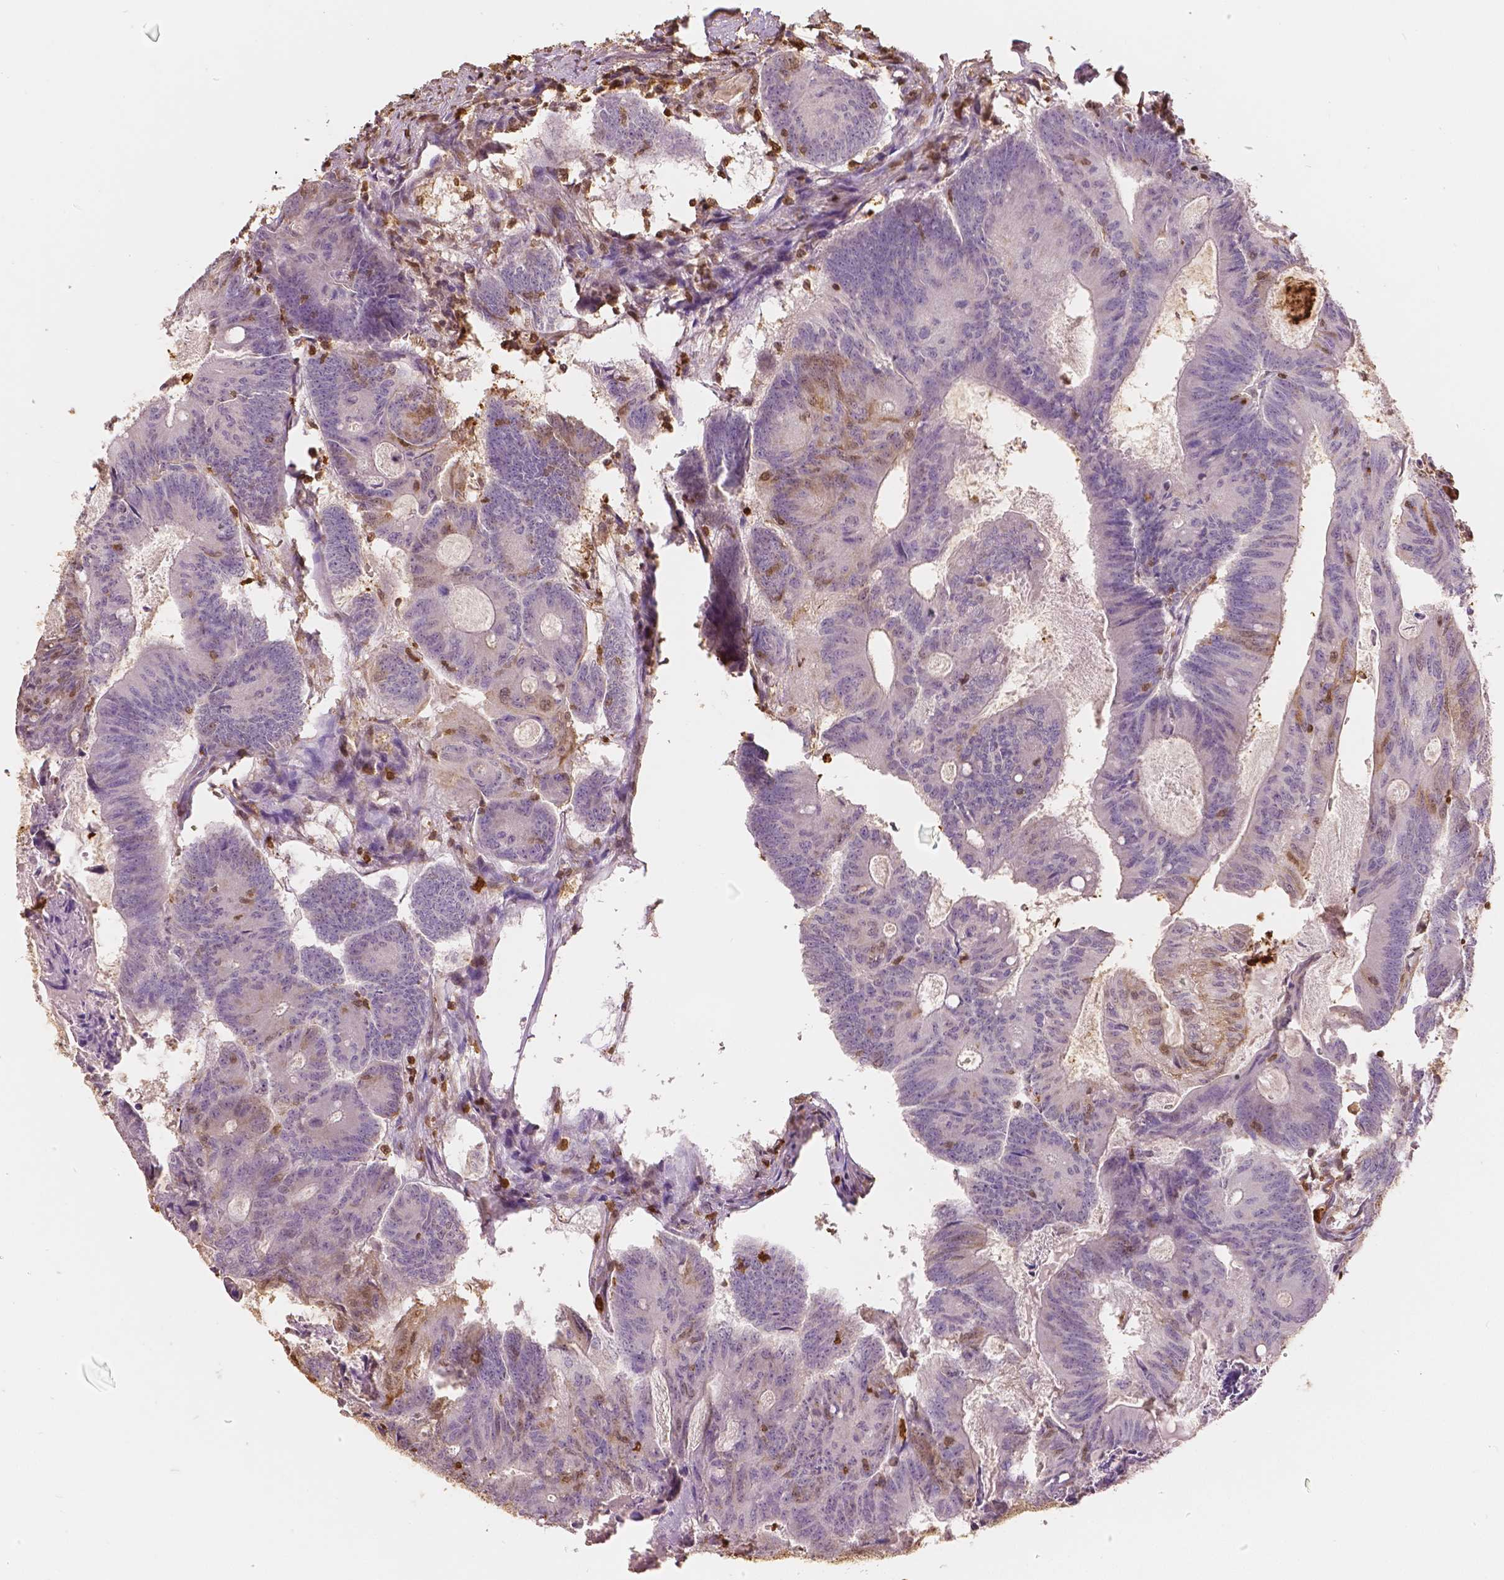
{"staining": {"intensity": "negative", "quantity": "none", "location": "none"}, "tissue": "colorectal cancer", "cell_type": "Tumor cells", "image_type": "cancer", "snomed": [{"axis": "morphology", "description": "Adenocarcinoma, NOS"}, {"axis": "topography", "description": "Colon"}], "caption": "Tumor cells are negative for protein expression in human colorectal cancer (adenocarcinoma). The staining is performed using DAB brown chromogen with nuclei counter-stained in using hematoxylin.", "gene": "S100A4", "patient": {"sex": "female", "age": 70}}